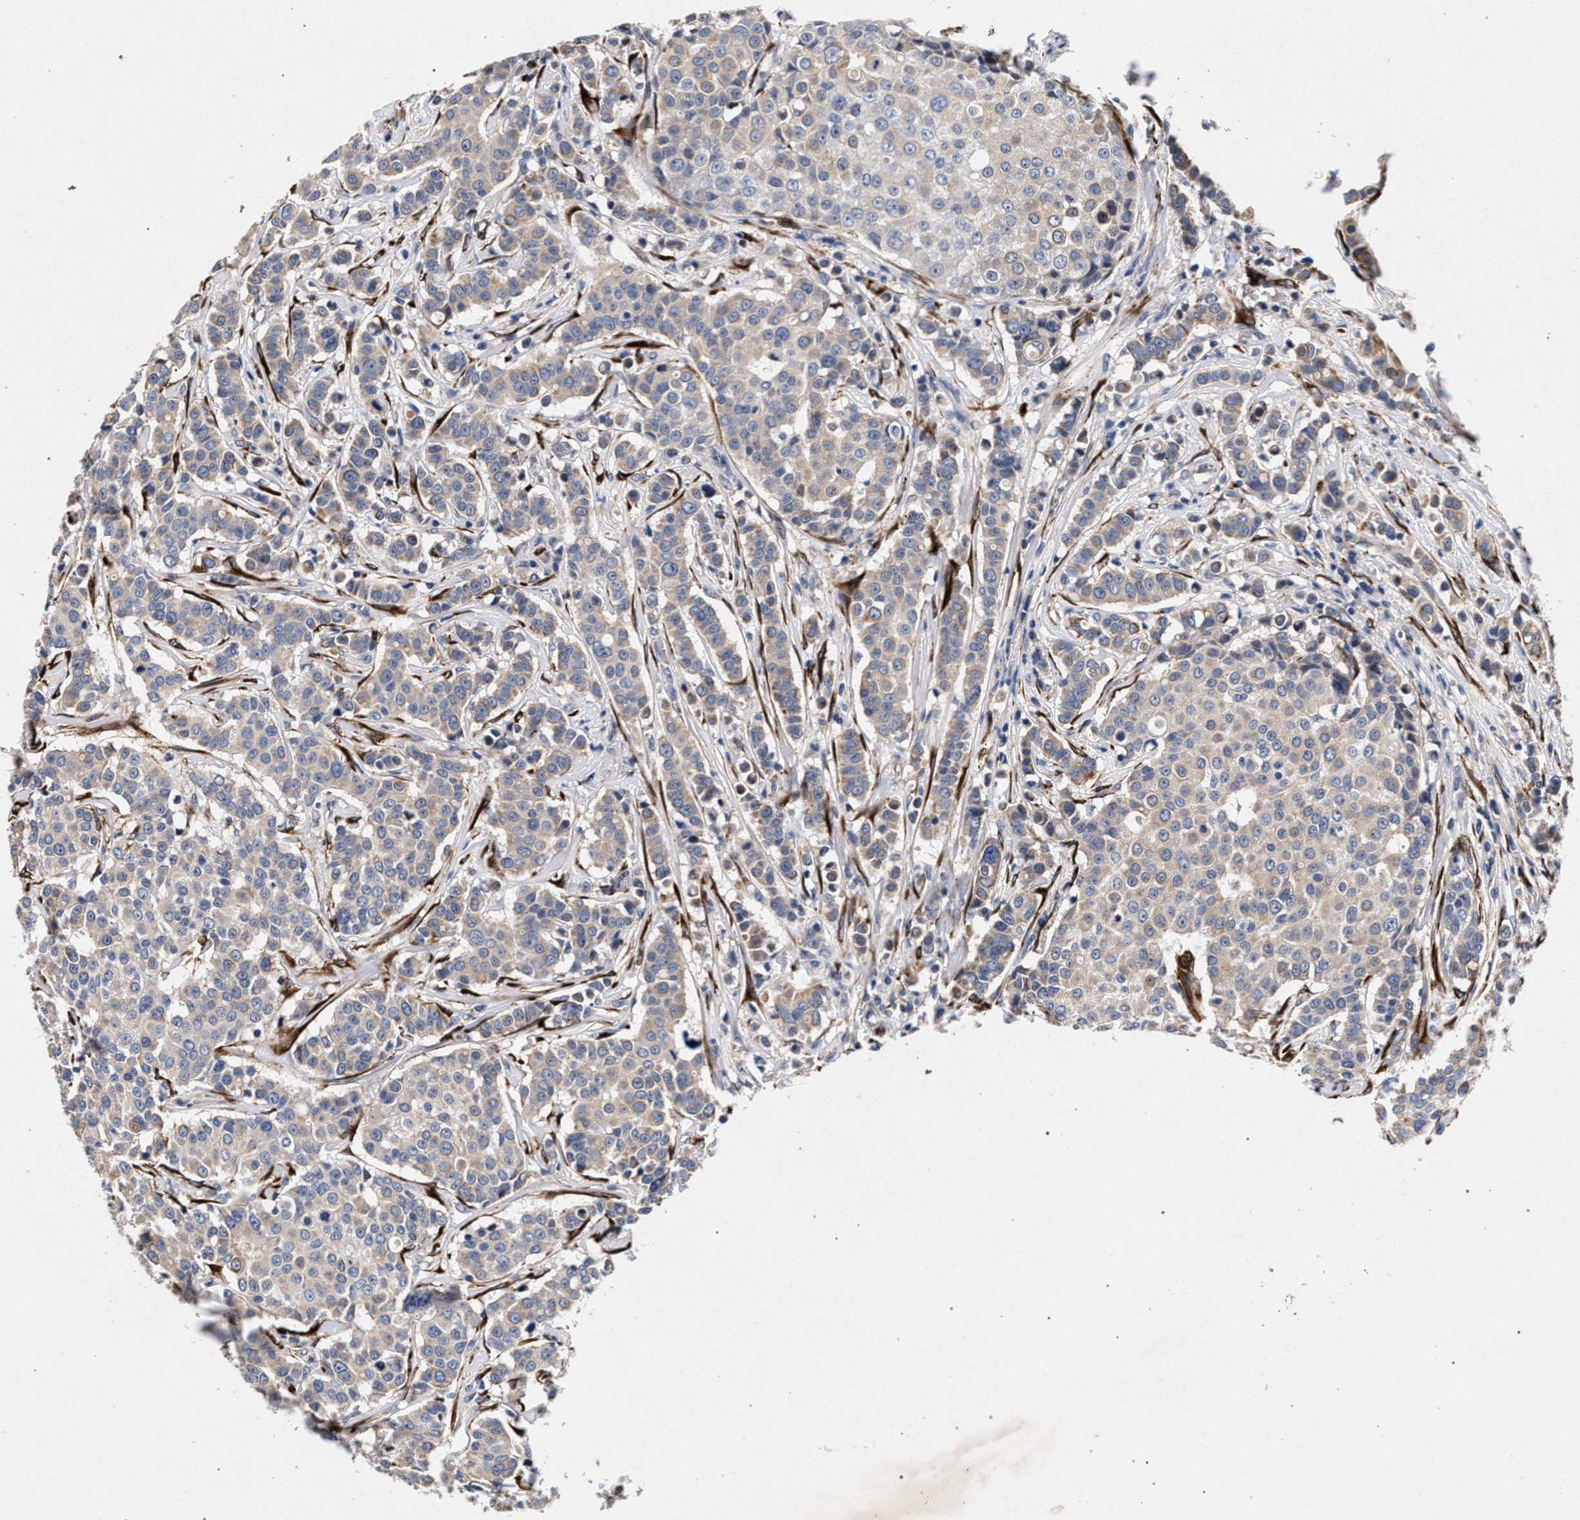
{"staining": {"intensity": "weak", "quantity": "<25%", "location": "cytoplasmic/membranous"}, "tissue": "breast cancer", "cell_type": "Tumor cells", "image_type": "cancer", "snomed": [{"axis": "morphology", "description": "Duct carcinoma"}, {"axis": "topography", "description": "Breast"}], "caption": "The IHC micrograph has no significant staining in tumor cells of breast cancer tissue.", "gene": "NEK7", "patient": {"sex": "female", "age": 27}}